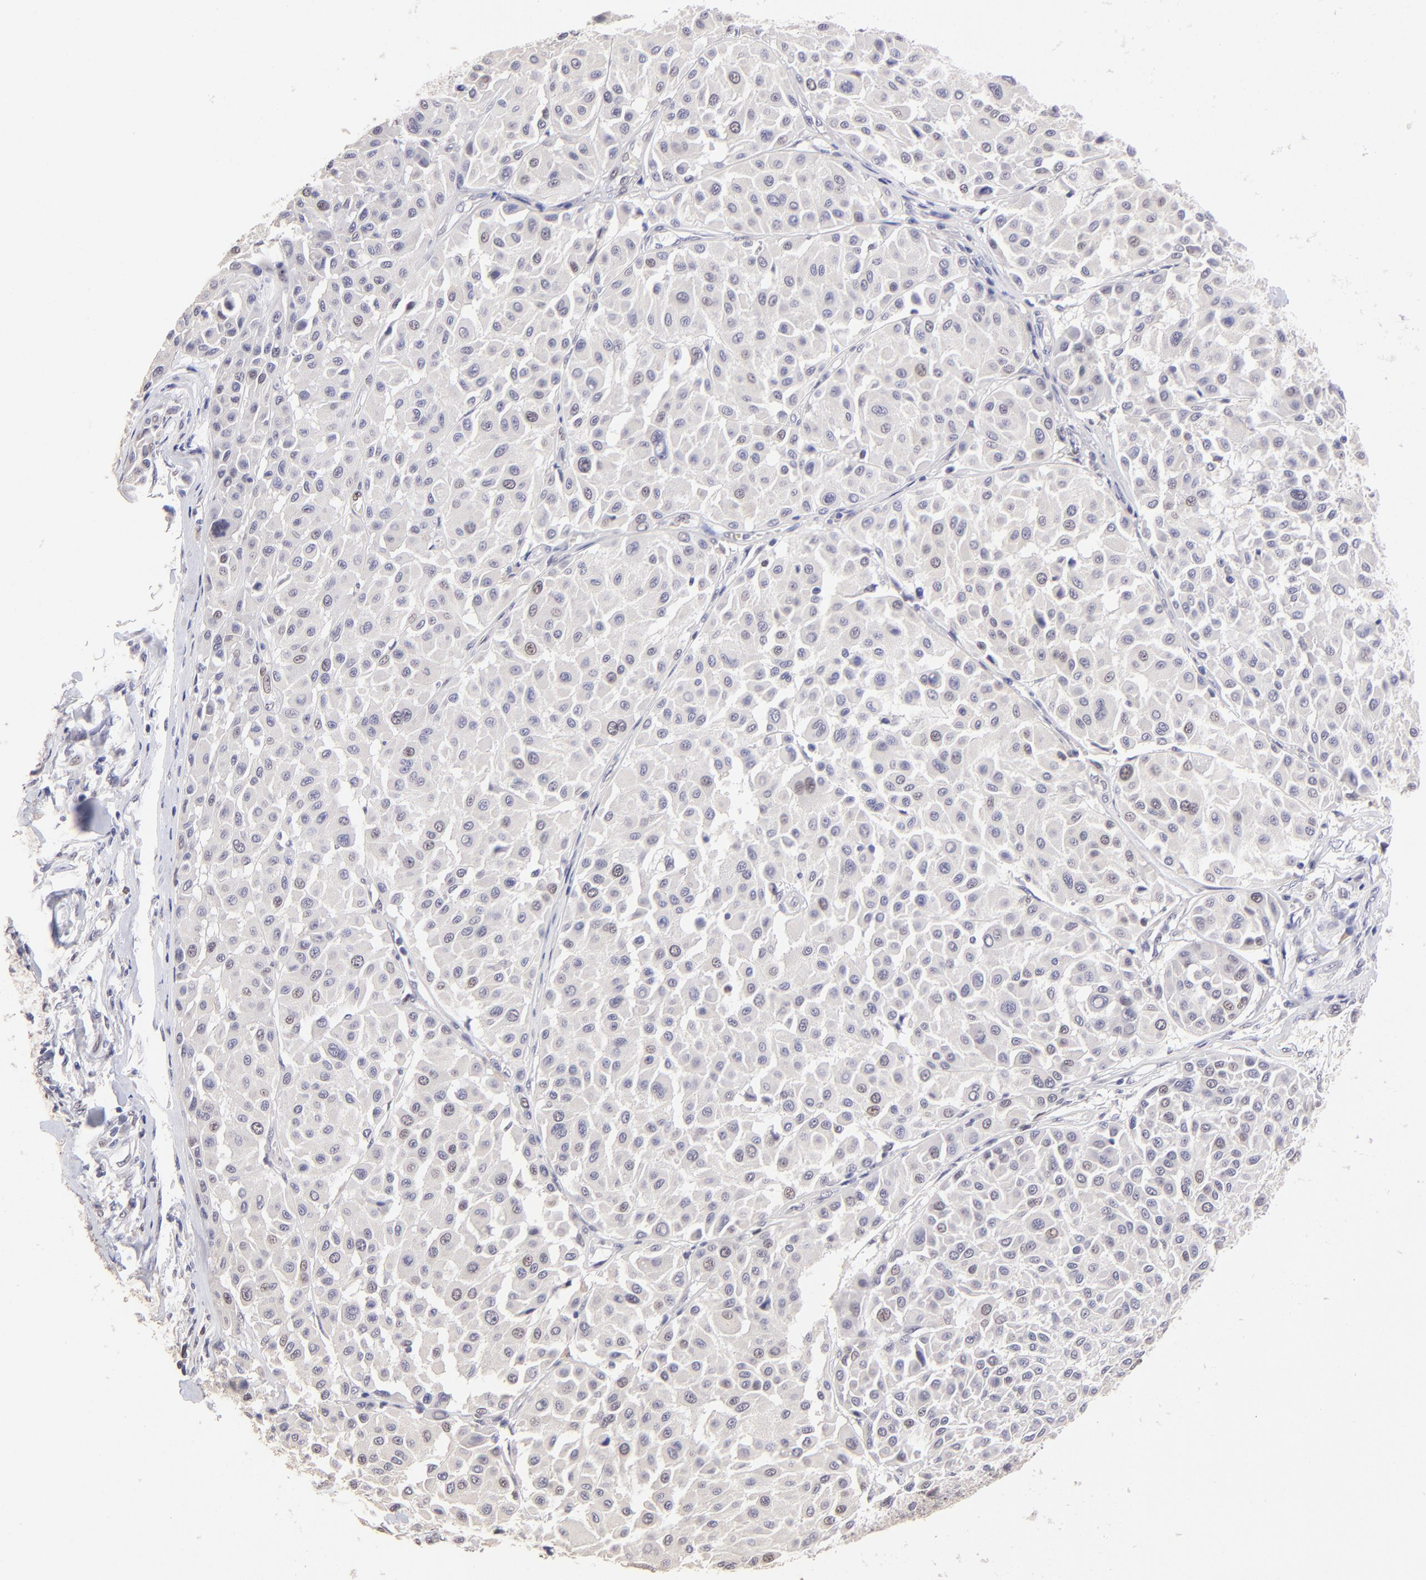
{"staining": {"intensity": "weak", "quantity": "<25%", "location": "nuclear"}, "tissue": "melanoma", "cell_type": "Tumor cells", "image_type": "cancer", "snomed": [{"axis": "morphology", "description": "Malignant melanoma, Metastatic site"}, {"axis": "topography", "description": "Soft tissue"}], "caption": "Tumor cells show no significant expression in melanoma. The staining was performed using DAB to visualize the protein expression in brown, while the nuclei were stained in blue with hematoxylin (Magnification: 20x).", "gene": "DNMT1", "patient": {"sex": "male", "age": 41}}